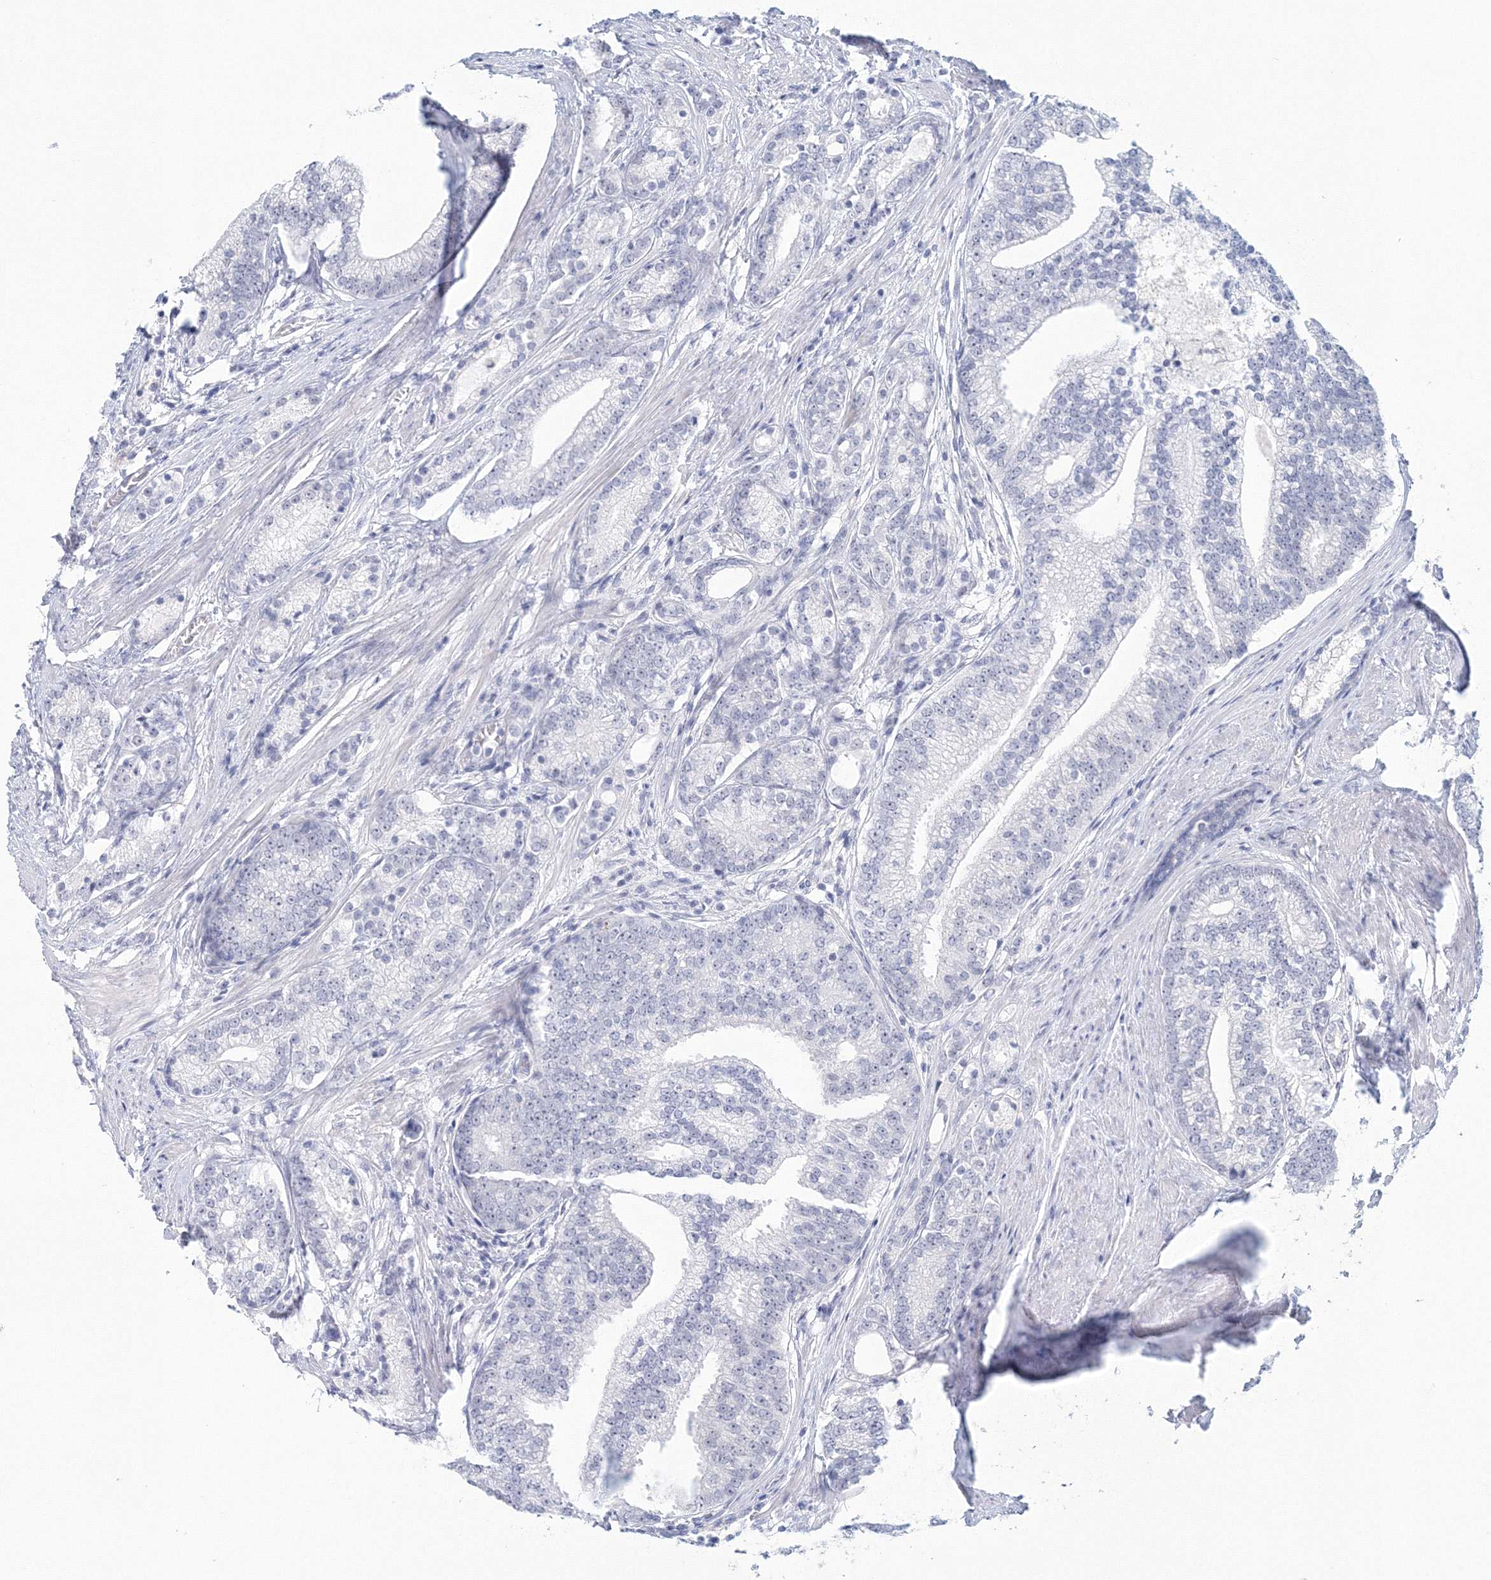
{"staining": {"intensity": "negative", "quantity": "none", "location": "none"}, "tissue": "prostate cancer", "cell_type": "Tumor cells", "image_type": "cancer", "snomed": [{"axis": "morphology", "description": "Adenocarcinoma, Low grade"}, {"axis": "topography", "description": "Prostate"}], "caption": "Tumor cells are negative for brown protein staining in prostate low-grade adenocarcinoma.", "gene": "VSIG1", "patient": {"sex": "male", "age": 71}}